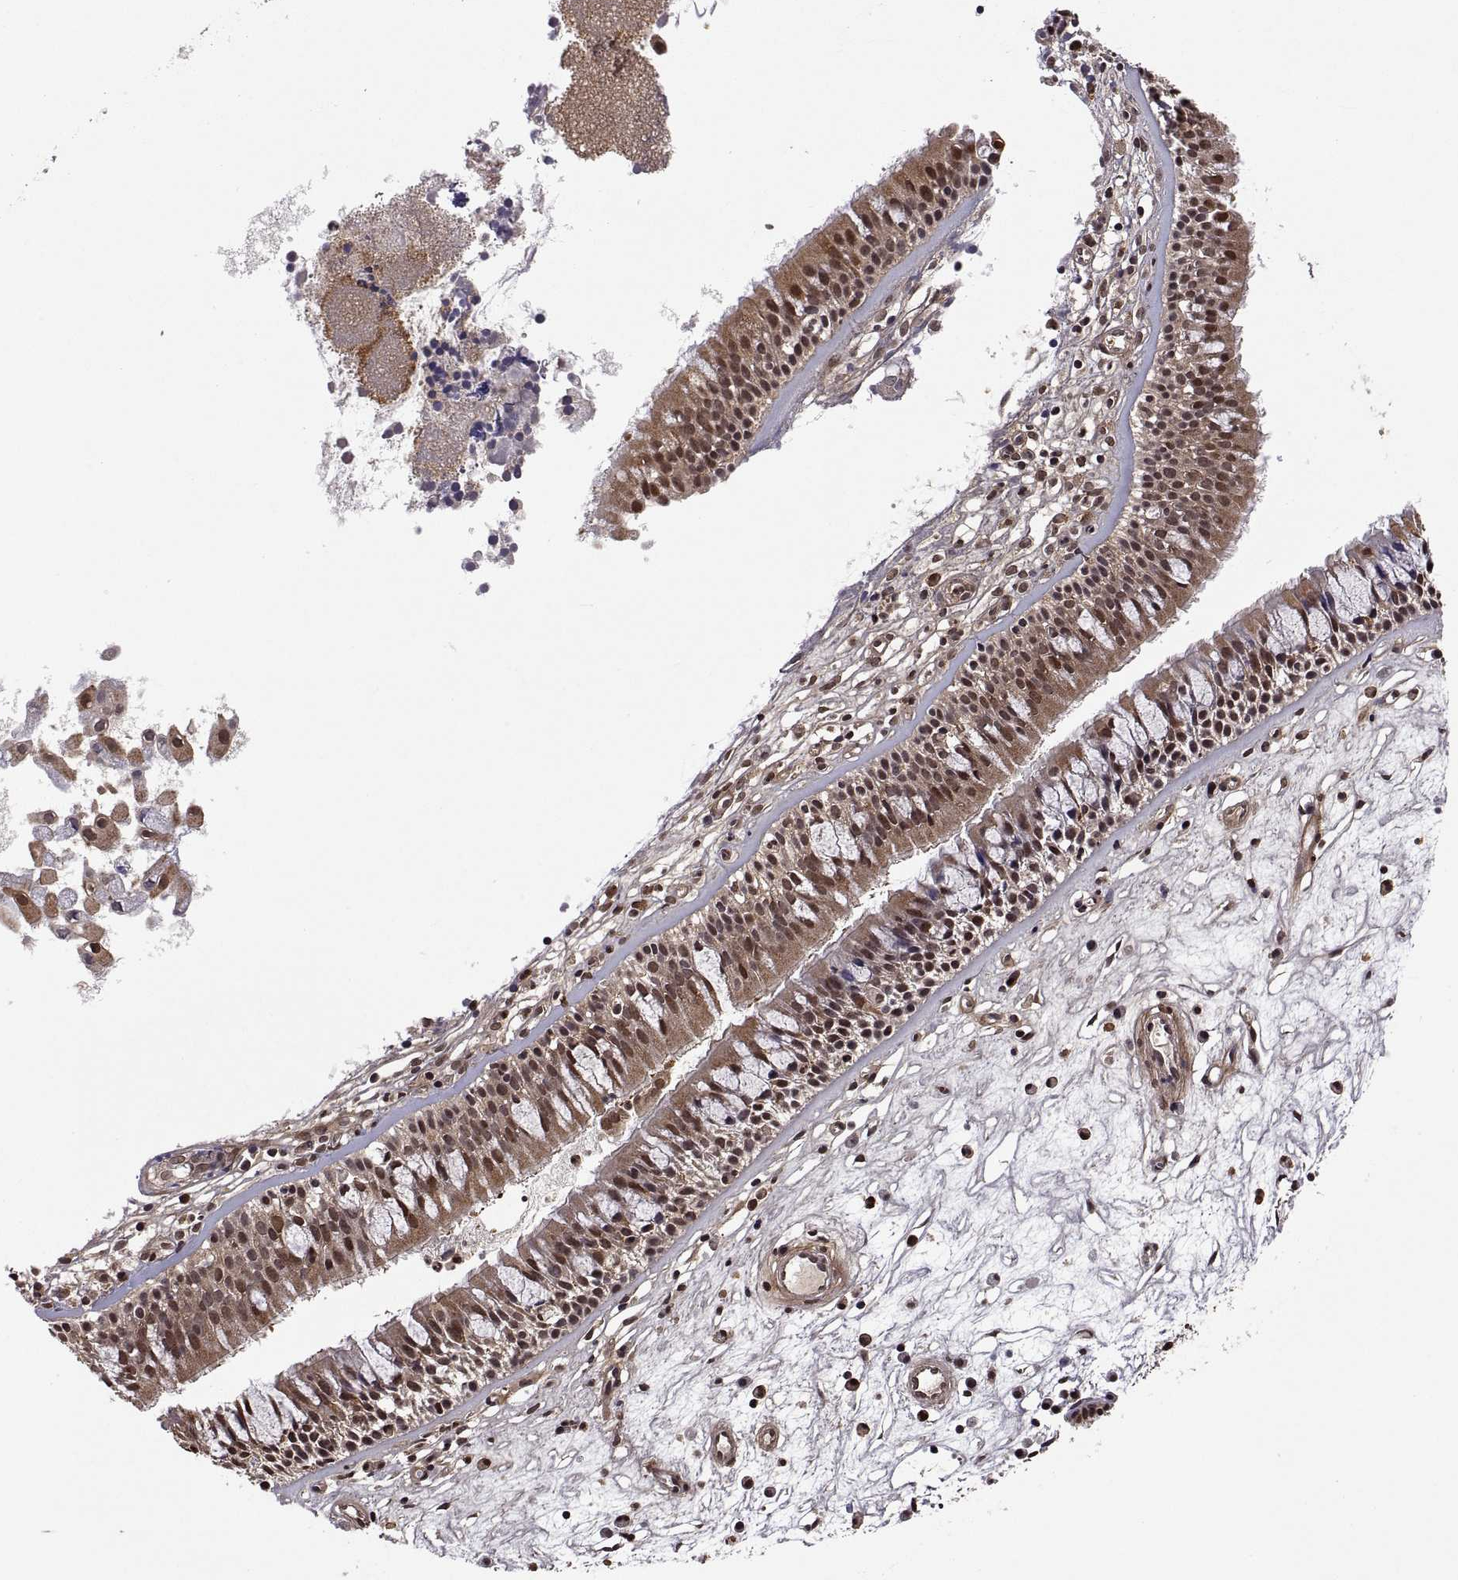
{"staining": {"intensity": "moderate", "quantity": ">75%", "location": "cytoplasmic/membranous,nuclear"}, "tissue": "nasopharynx", "cell_type": "Respiratory epithelial cells", "image_type": "normal", "snomed": [{"axis": "morphology", "description": "Normal tissue, NOS"}, {"axis": "topography", "description": "Nasopharynx"}], "caption": "Benign nasopharynx reveals moderate cytoplasmic/membranous,nuclear positivity in about >75% of respiratory epithelial cells Nuclei are stained in blue..", "gene": "ZNRF2", "patient": {"sex": "female", "age": 68}}